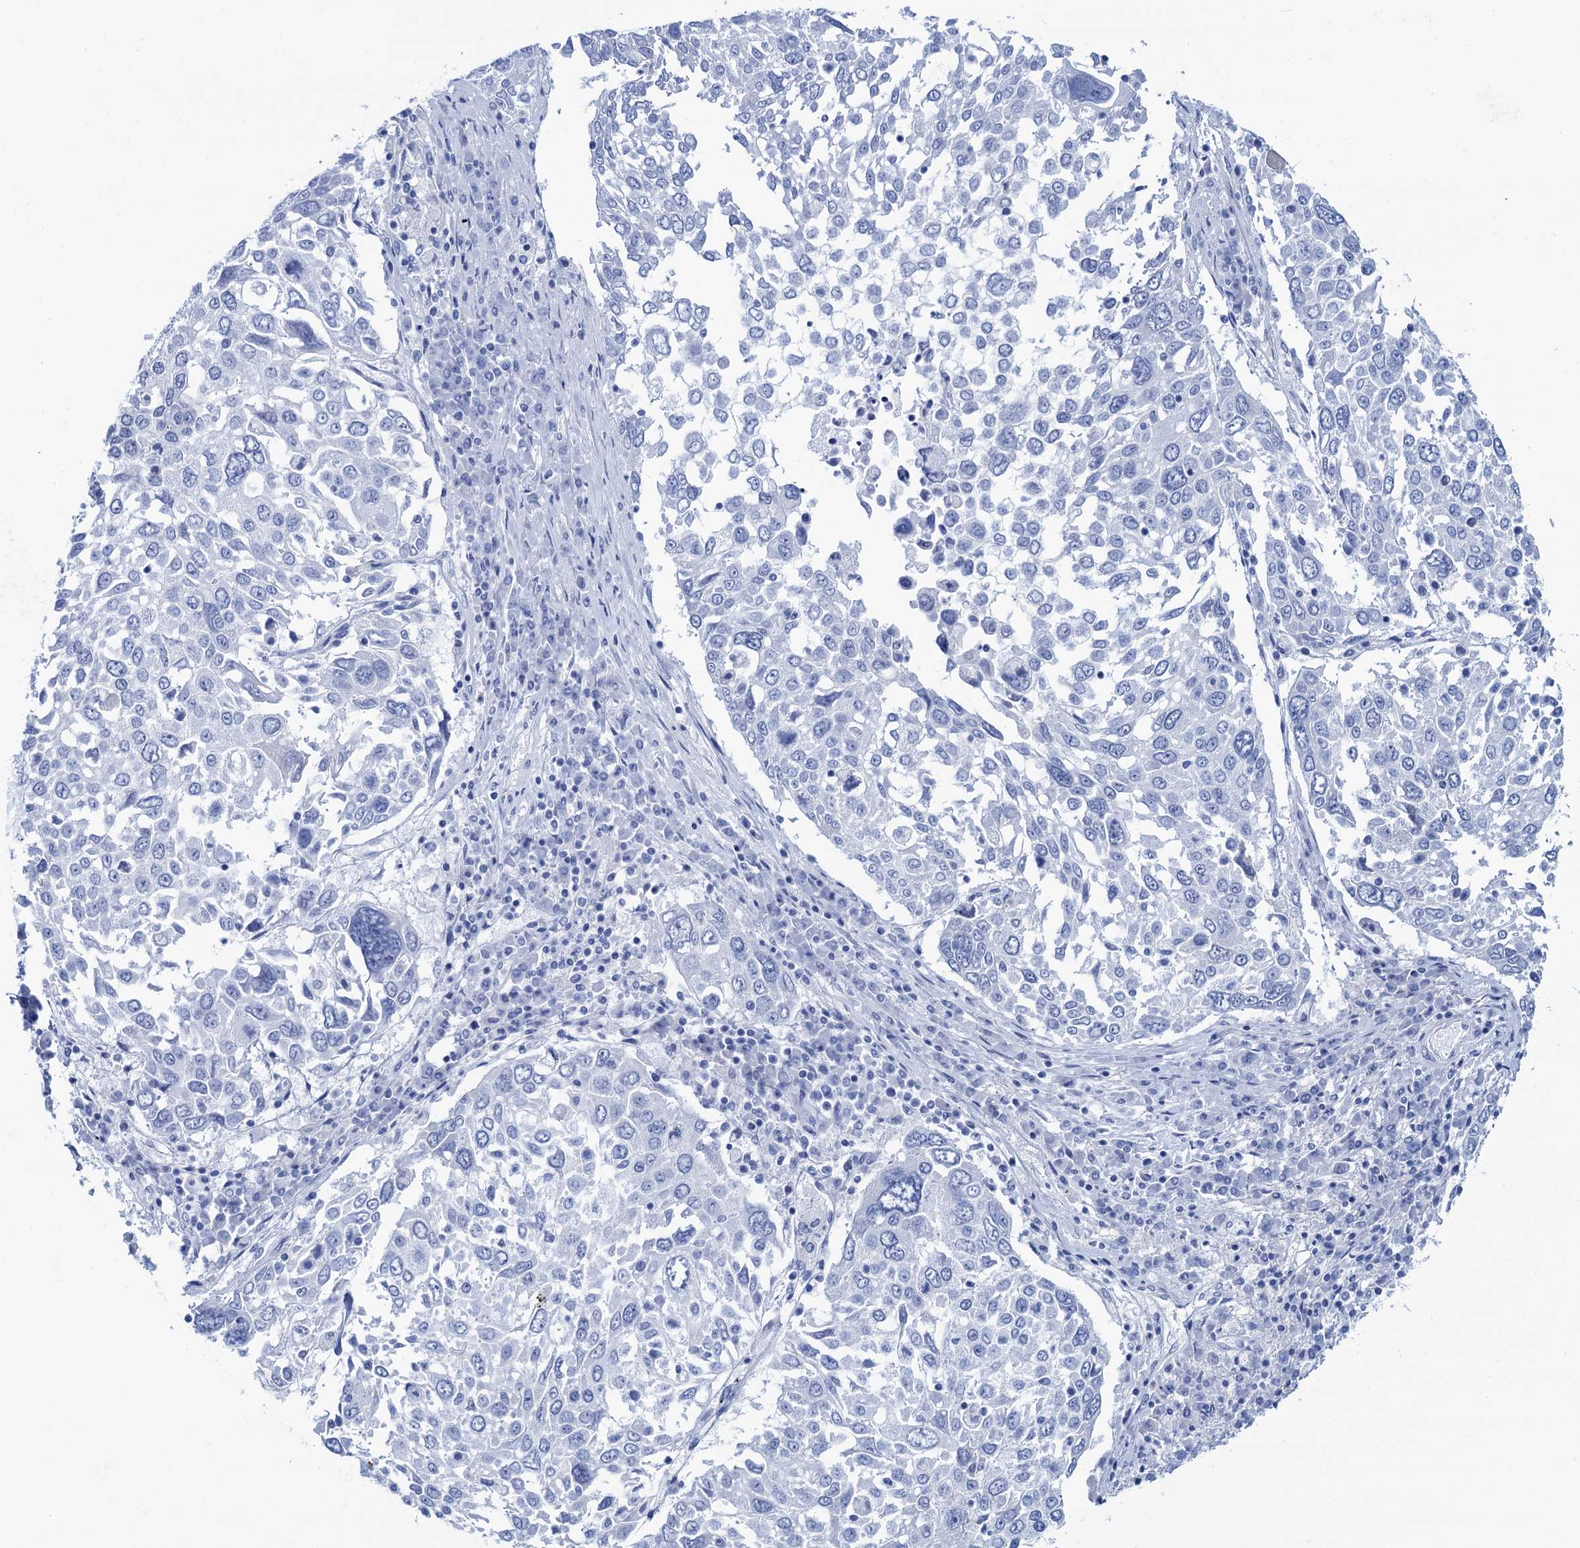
{"staining": {"intensity": "negative", "quantity": "none", "location": "none"}, "tissue": "lung cancer", "cell_type": "Tumor cells", "image_type": "cancer", "snomed": [{"axis": "morphology", "description": "Squamous cell carcinoma, NOS"}, {"axis": "topography", "description": "Lung"}], "caption": "There is no significant expression in tumor cells of lung squamous cell carcinoma.", "gene": "CABYR", "patient": {"sex": "male", "age": 65}}